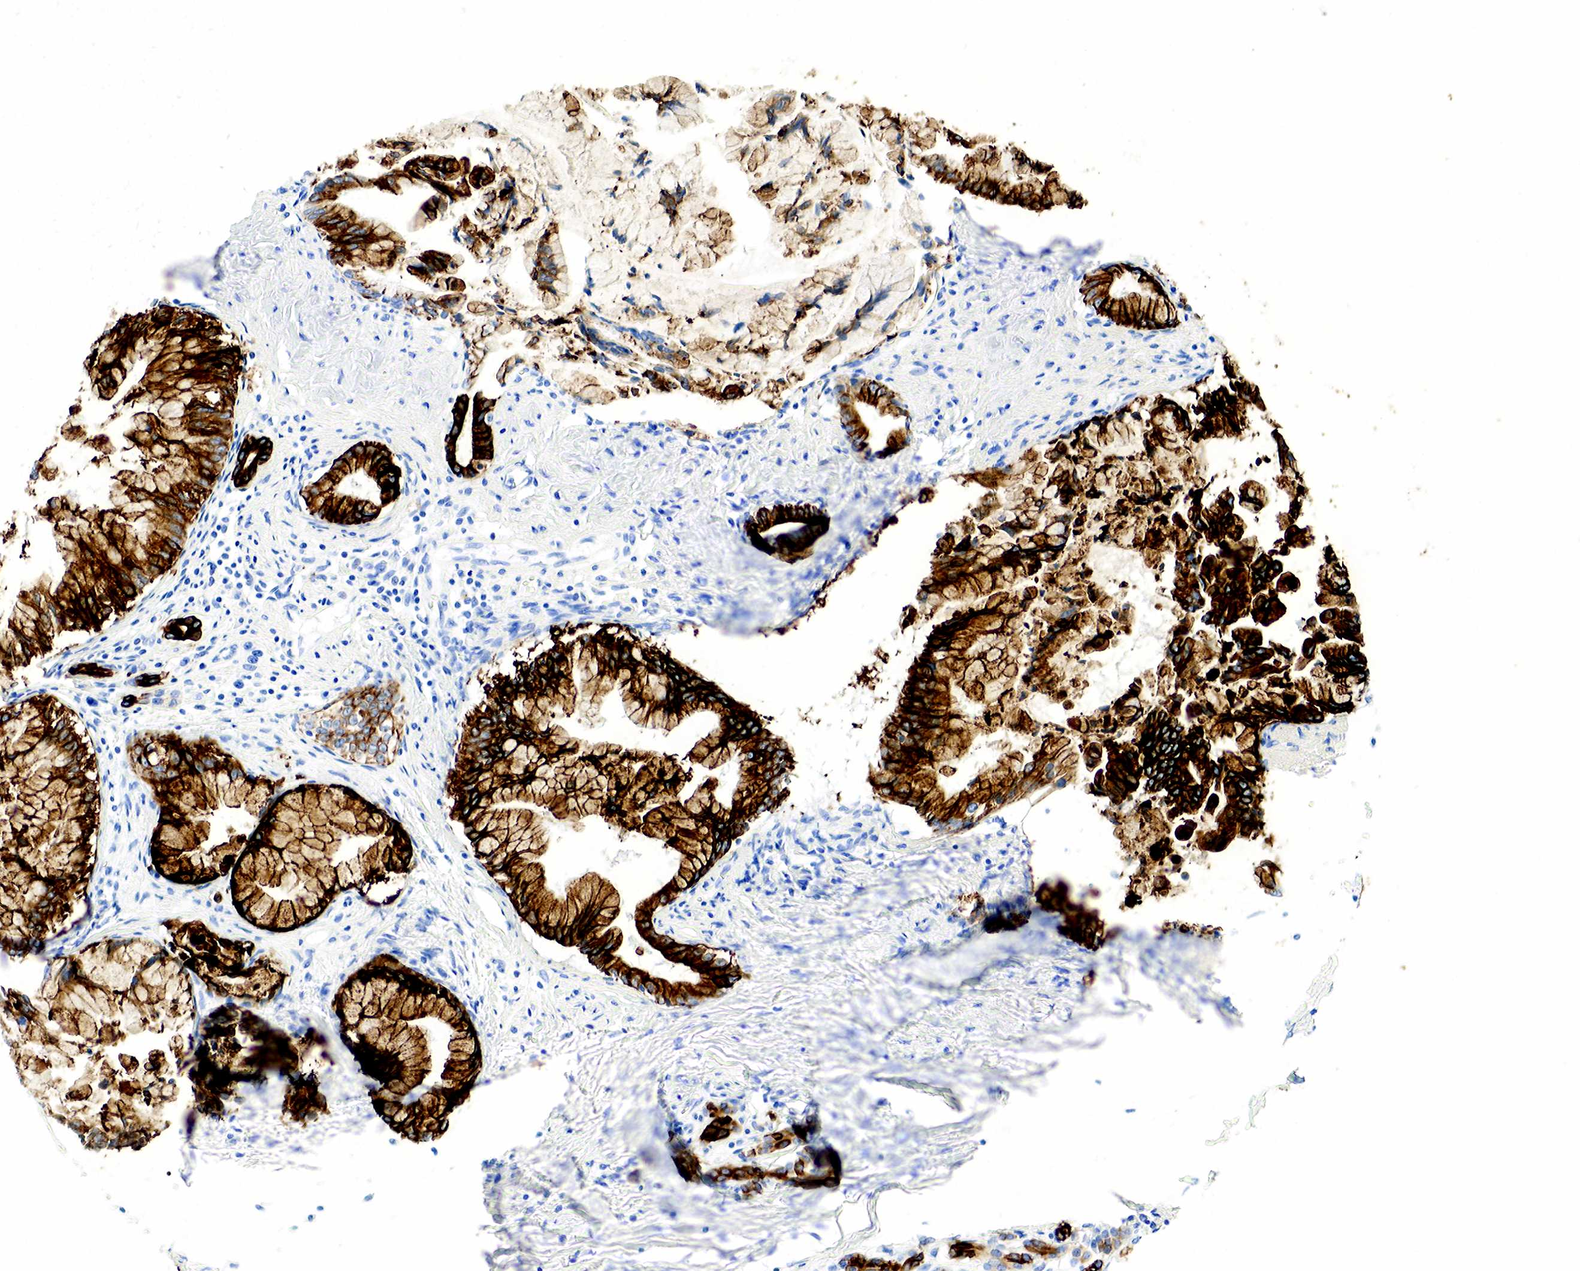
{"staining": {"intensity": "strong", "quantity": ">75%", "location": "cytoplasmic/membranous"}, "tissue": "pancreatic cancer", "cell_type": "Tumor cells", "image_type": "cancer", "snomed": [{"axis": "morphology", "description": "Adenocarcinoma, NOS"}, {"axis": "topography", "description": "Pancreas"}], "caption": "A micrograph of adenocarcinoma (pancreatic) stained for a protein exhibits strong cytoplasmic/membranous brown staining in tumor cells. The staining was performed using DAB, with brown indicating positive protein expression. Nuclei are stained blue with hematoxylin.", "gene": "KRT7", "patient": {"sex": "male", "age": 59}}